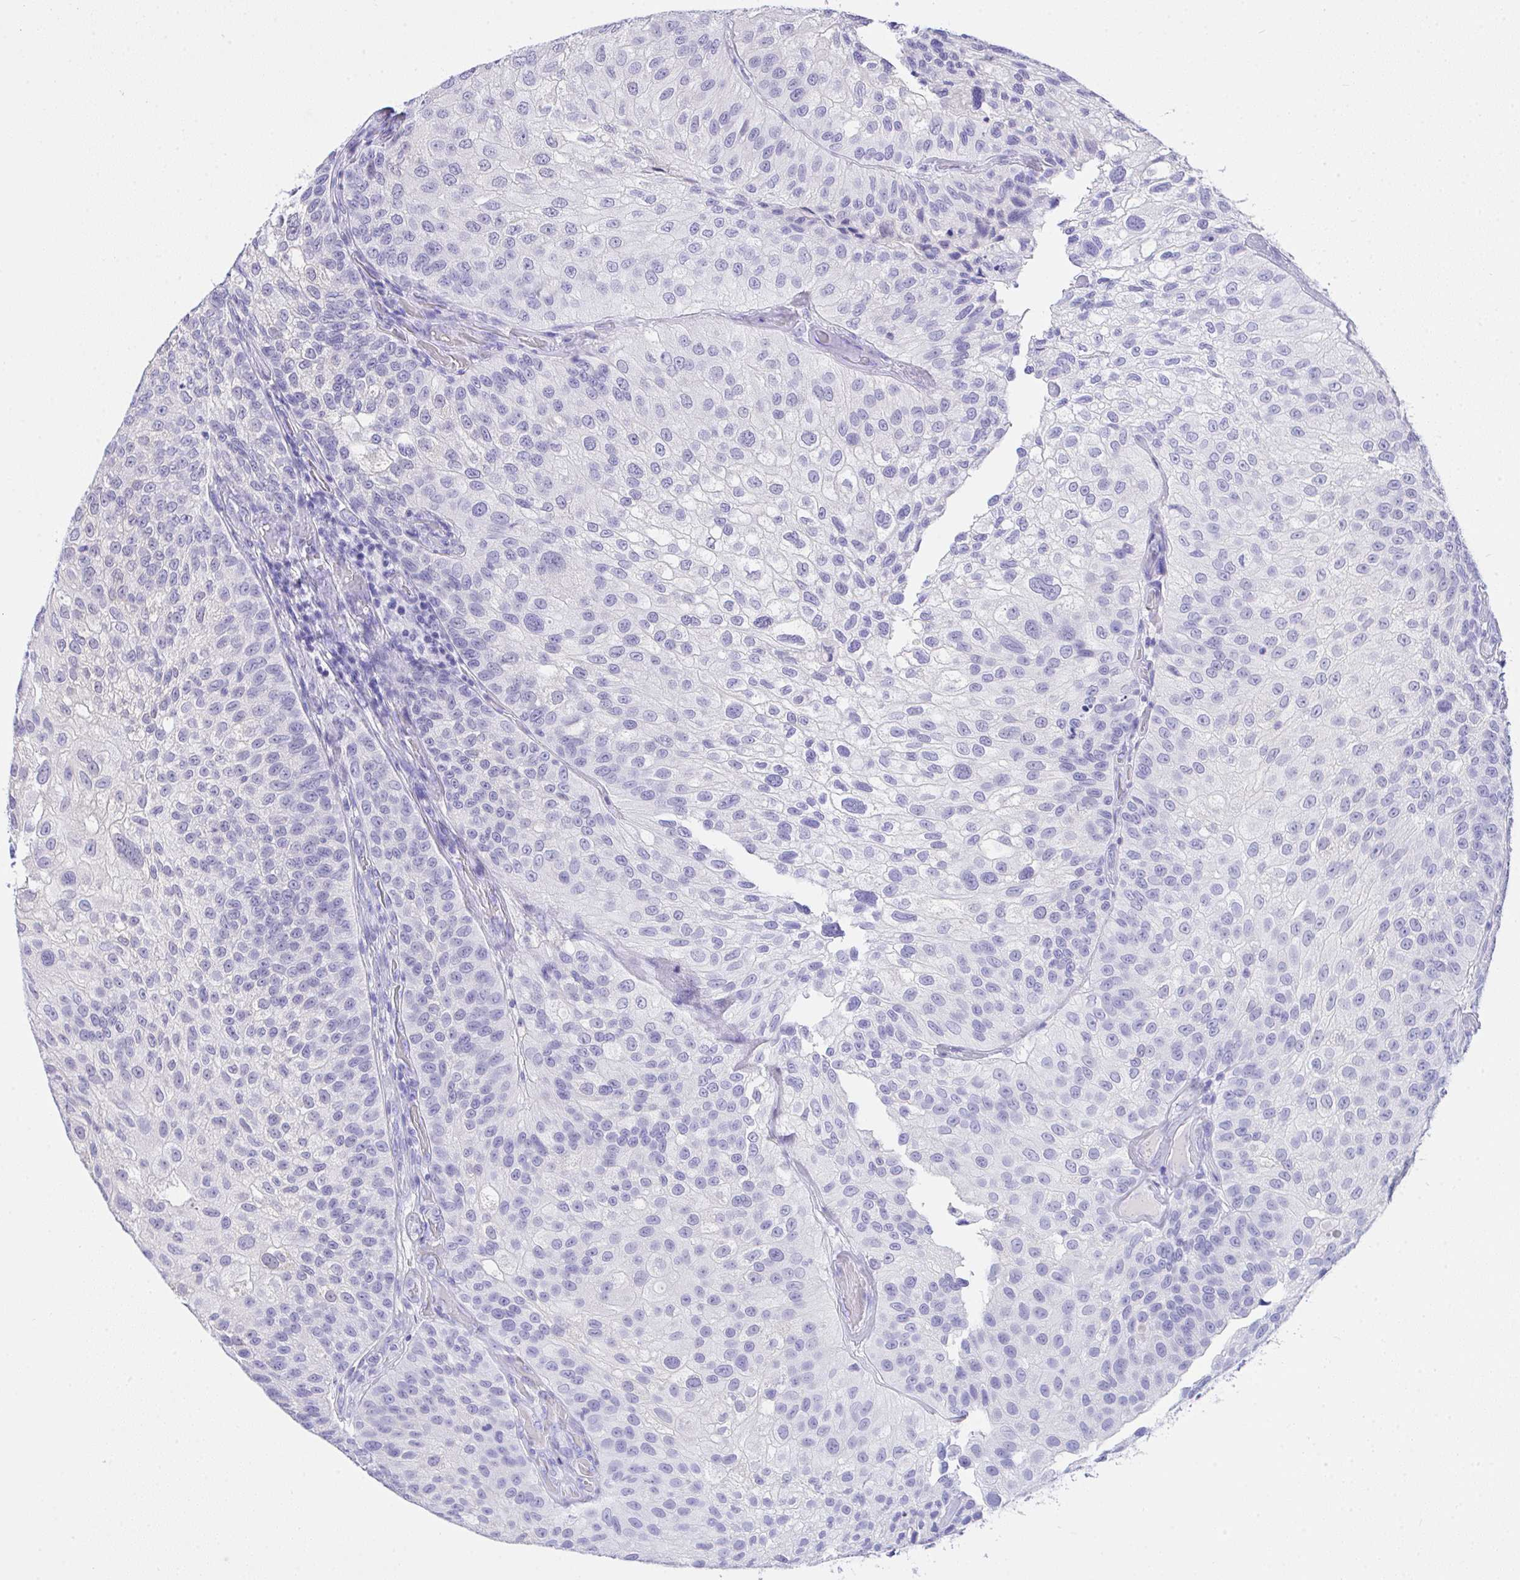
{"staining": {"intensity": "negative", "quantity": "none", "location": "none"}, "tissue": "urothelial cancer", "cell_type": "Tumor cells", "image_type": "cancer", "snomed": [{"axis": "morphology", "description": "Urothelial carcinoma, NOS"}, {"axis": "topography", "description": "Urinary bladder"}], "caption": "Tumor cells show no significant protein positivity in urothelial cancer.", "gene": "AKR1D1", "patient": {"sex": "male", "age": 87}}